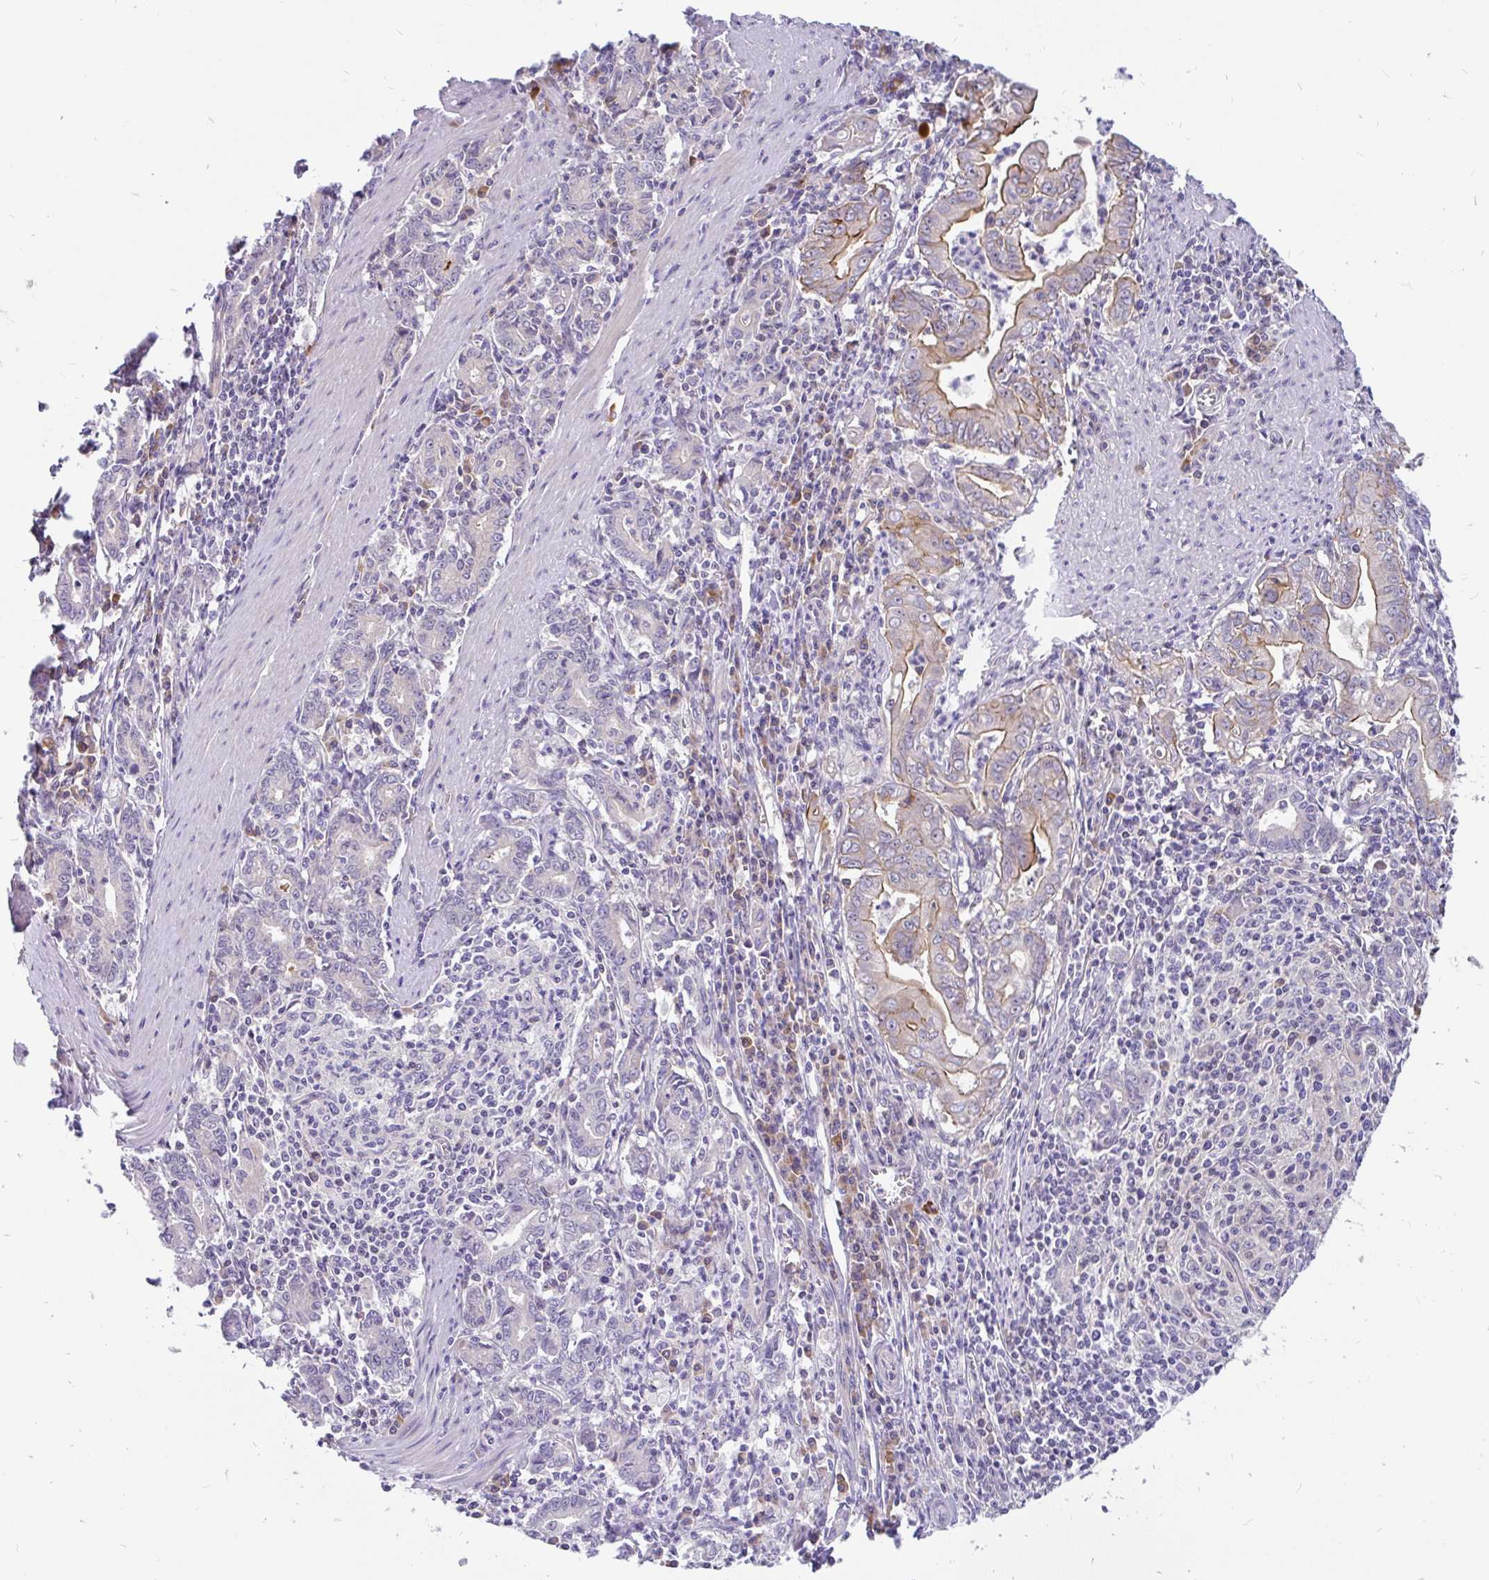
{"staining": {"intensity": "moderate", "quantity": "<25%", "location": "cytoplasmic/membranous"}, "tissue": "stomach cancer", "cell_type": "Tumor cells", "image_type": "cancer", "snomed": [{"axis": "morphology", "description": "Adenocarcinoma, NOS"}, {"axis": "topography", "description": "Stomach, upper"}], "caption": "DAB immunohistochemical staining of stomach cancer demonstrates moderate cytoplasmic/membranous protein positivity in about <25% of tumor cells.", "gene": "LRRC26", "patient": {"sex": "female", "age": 79}}